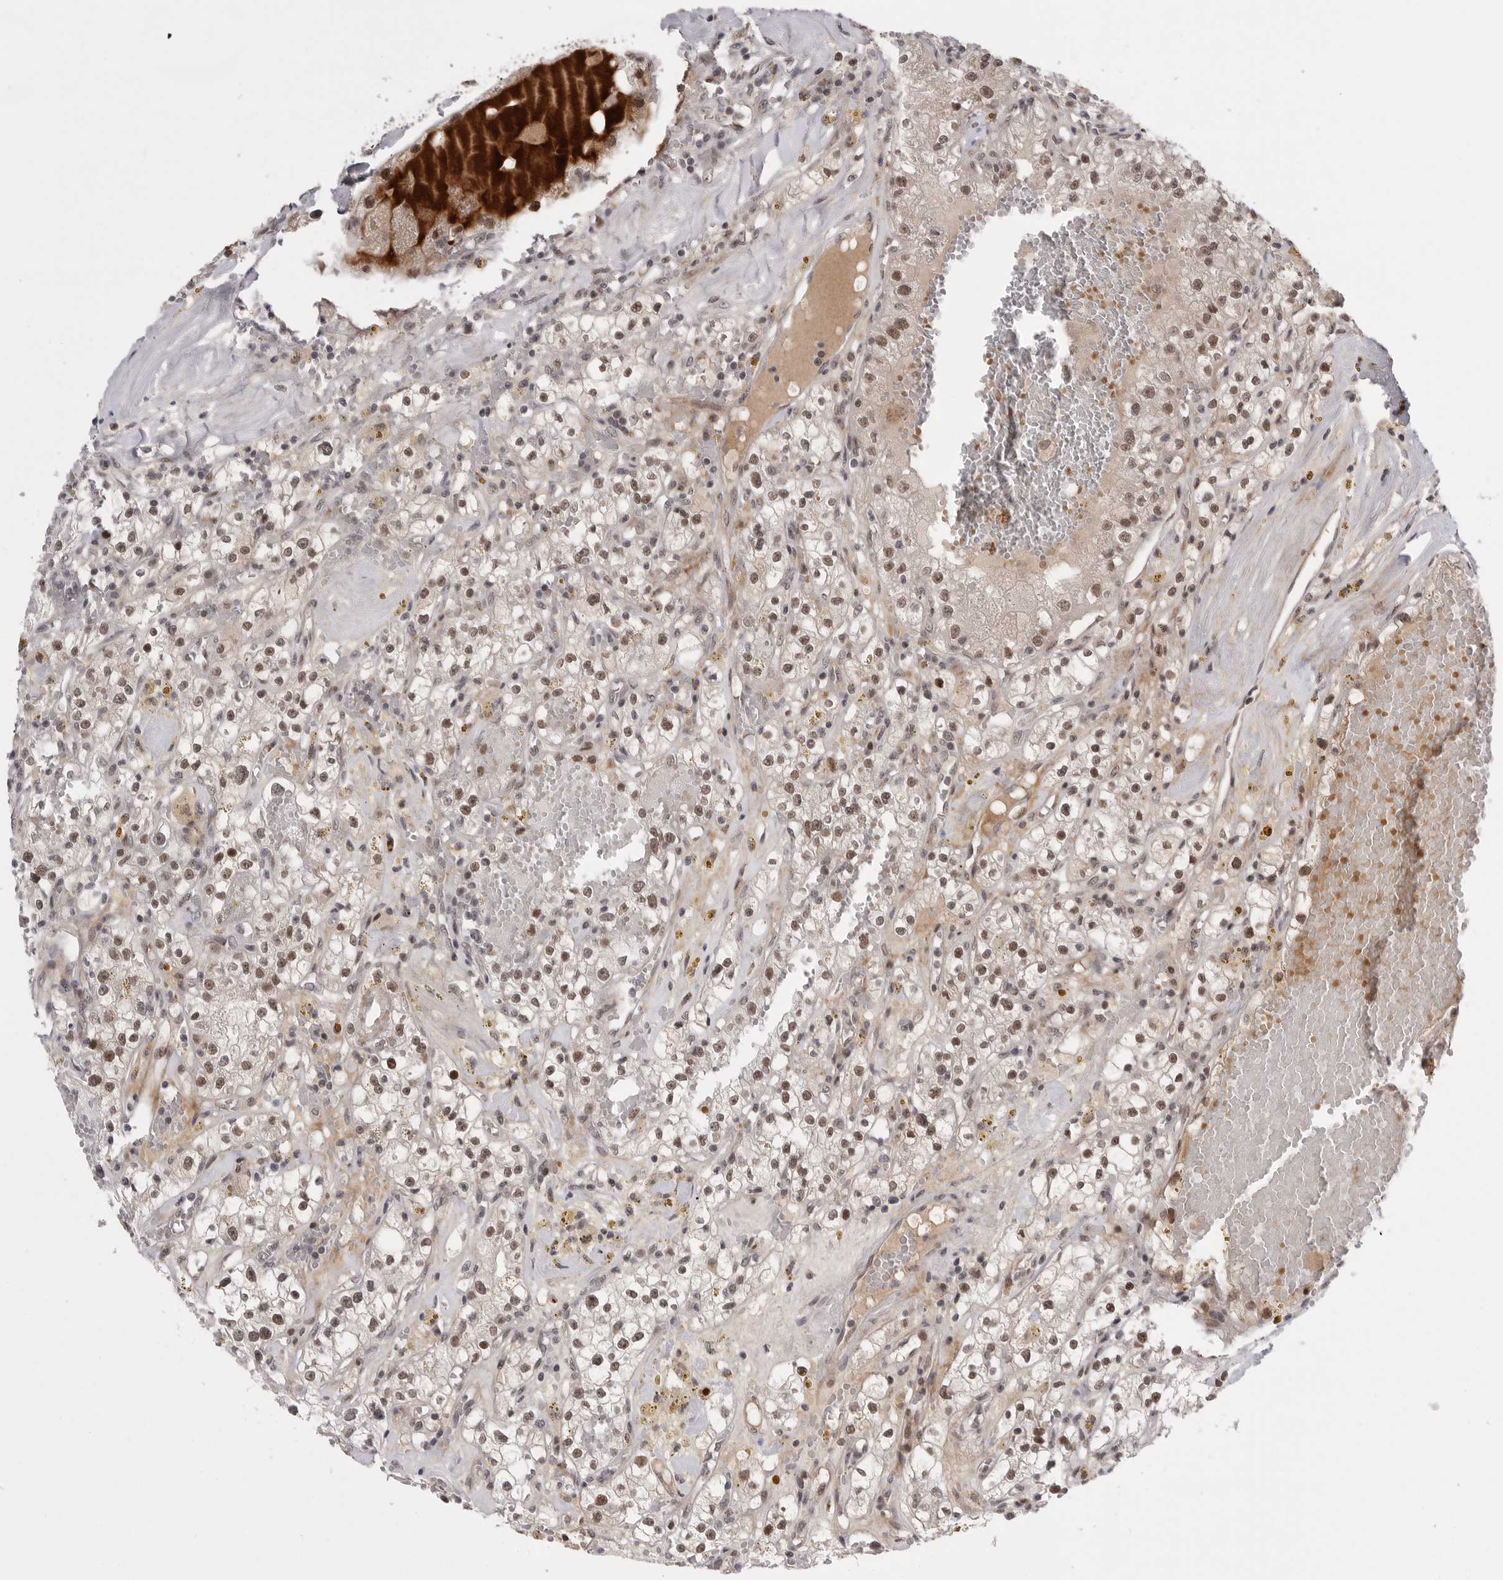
{"staining": {"intensity": "moderate", "quantity": ">75%", "location": "nuclear"}, "tissue": "renal cancer", "cell_type": "Tumor cells", "image_type": "cancer", "snomed": [{"axis": "morphology", "description": "Adenocarcinoma, NOS"}, {"axis": "topography", "description": "Kidney"}], "caption": "The histopathology image demonstrates a brown stain indicating the presence of a protein in the nuclear of tumor cells in renal adenocarcinoma.", "gene": "POU5F1", "patient": {"sex": "male", "age": 56}}